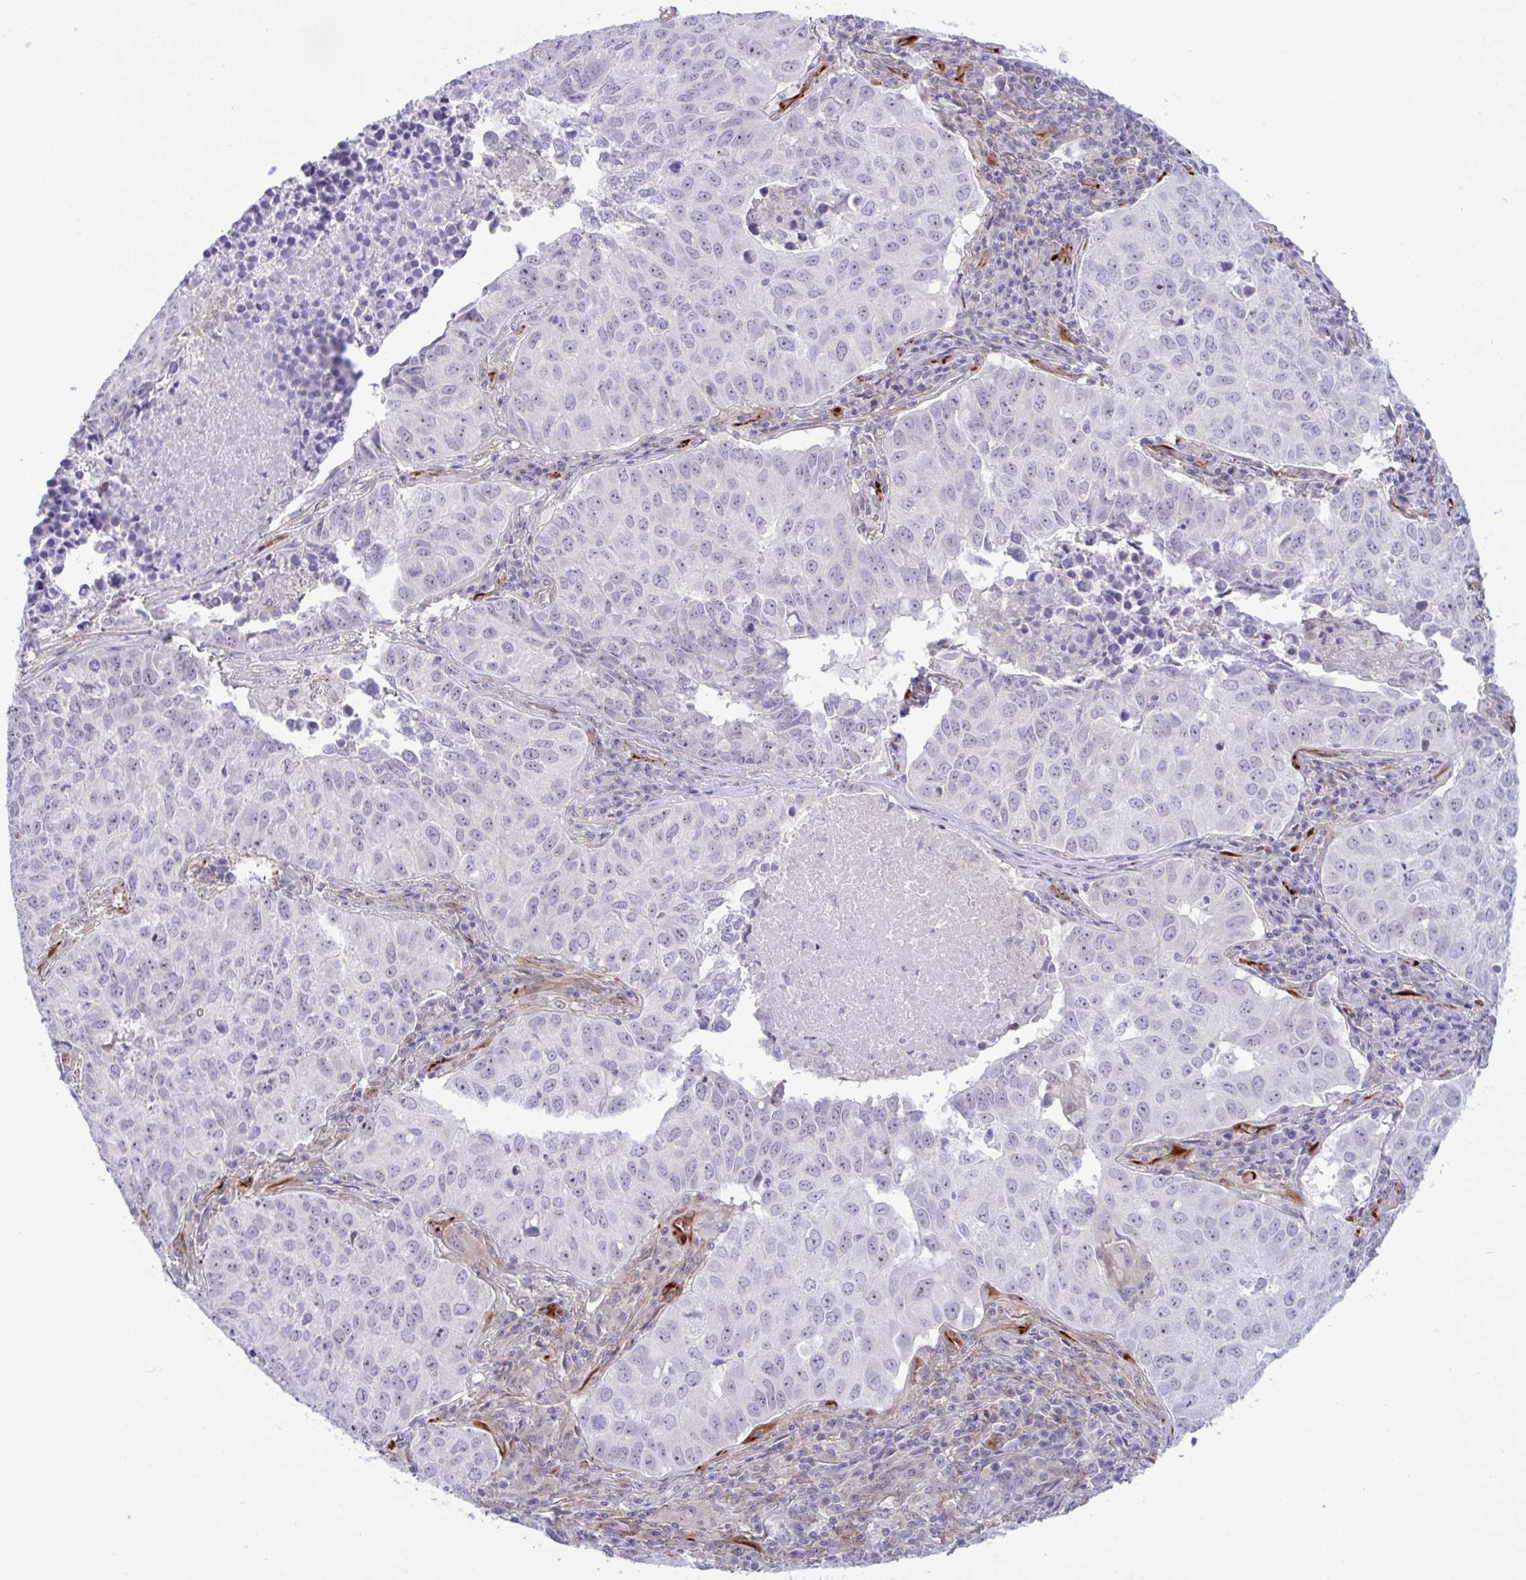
{"staining": {"intensity": "negative", "quantity": "none", "location": "none"}, "tissue": "lung cancer", "cell_type": "Tumor cells", "image_type": "cancer", "snomed": [{"axis": "morphology", "description": "Adenocarcinoma, NOS"}, {"axis": "topography", "description": "Lung"}], "caption": "Immunohistochemistry micrograph of neoplastic tissue: lung cancer (adenocarcinoma) stained with DAB exhibits no significant protein positivity in tumor cells.", "gene": "PRRT4", "patient": {"sex": "female", "age": 50}}